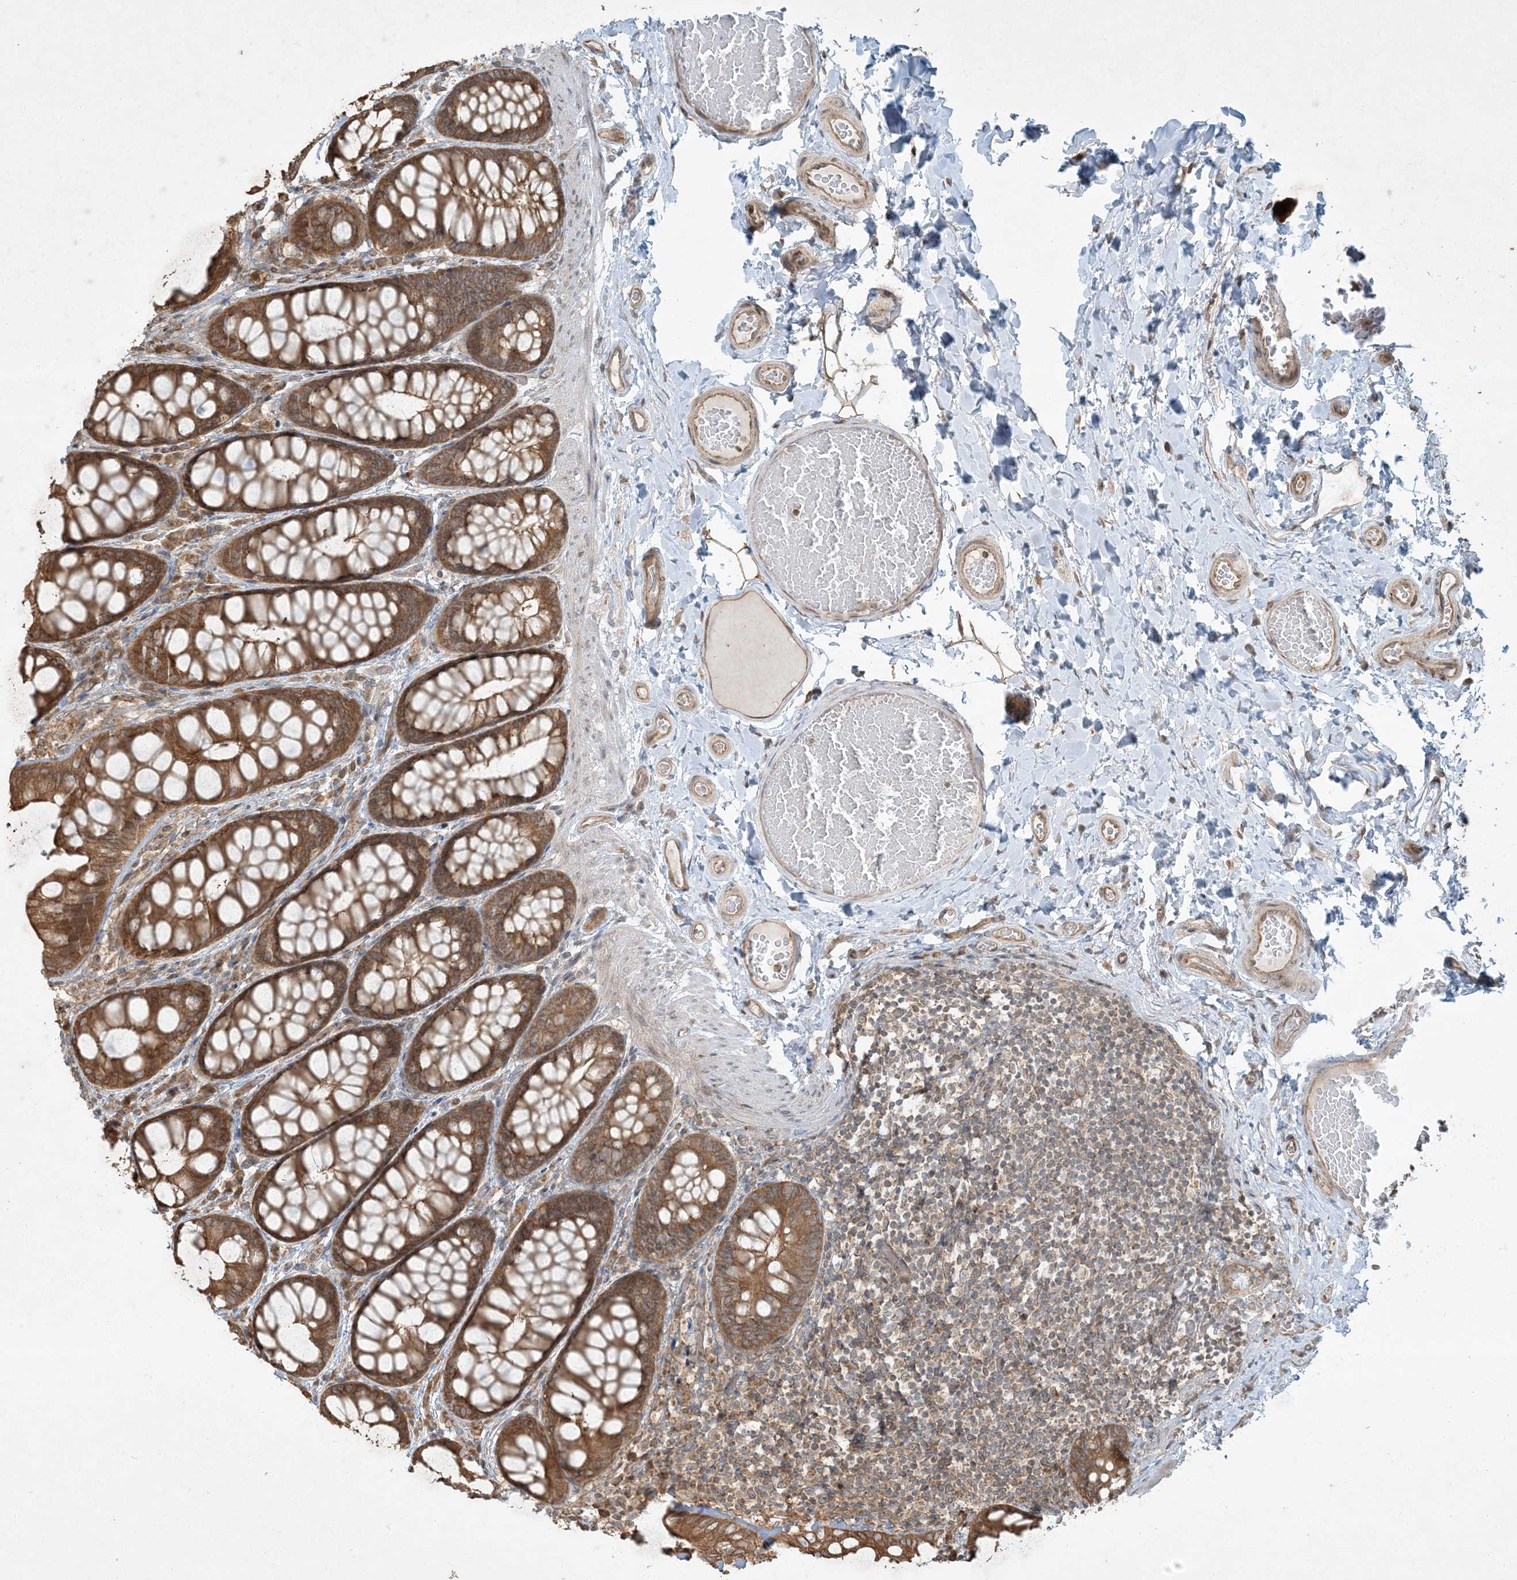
{"staining": {"intensity": "moderate", "quantity": "25%-75%", "location": "cytoplasmic/membranous"}, "tissue": "colon", "cell_type": "Endothelial cells", "image_type": "normal", "snomed": [{"axis": "morphology", "description": "Normal tissue, NOS"}, {"axis": "topography", "description": "Colon"}], "caption": "Endothelial cells reveal medium levels of moderate cytoplasmic/membranous staining in about 25%-75% of cells in normal colon. (Stains: DAB (3,3'-diaminobenzidine) in brown, nuclei in blue, Microscopy: brightfield microscopy at high magnification).", "gene": "COMMD8", "patient": {"sex": "male", "age": 47}}